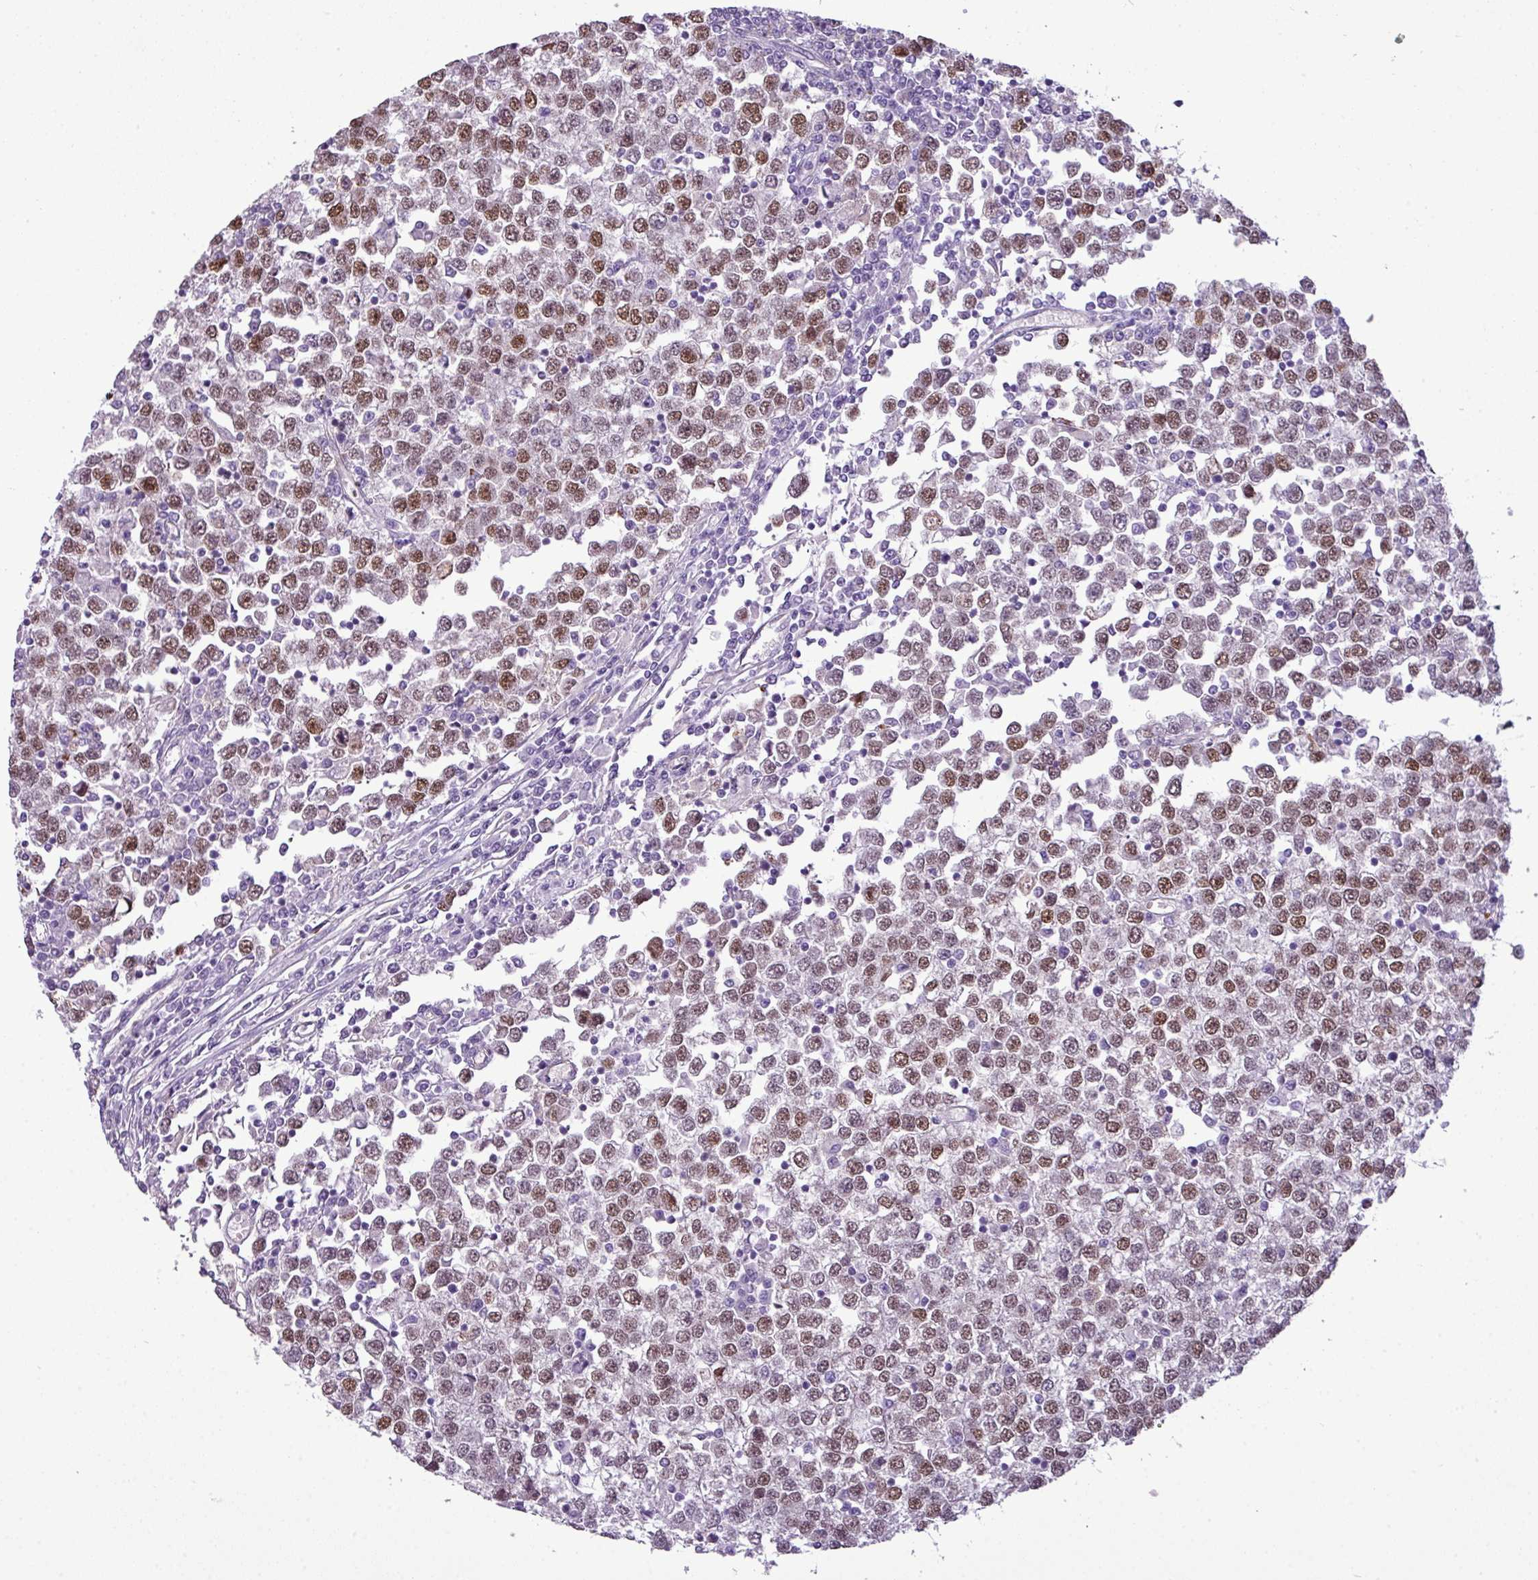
{"staining": {"intensity": "moderate", "quantity": "25%-75%", "location": "nuclear"}, "tissue": "testis cancer", "cell_type": "Tumor cells", "image_type": "cancer", "snomed": [{"axis": "morphology", "description": "Seminoma, NOS"}, {"axis": "topography", "description": "Testis"}], "caption": "Immunohistochemical staining of human testis seminoma reveals medium levels of moderate nuclear staining in approximately 25%-75% of tumor cells.", "gene": "RBMXL2", "patient": {"sex": "male", "age": 65}}